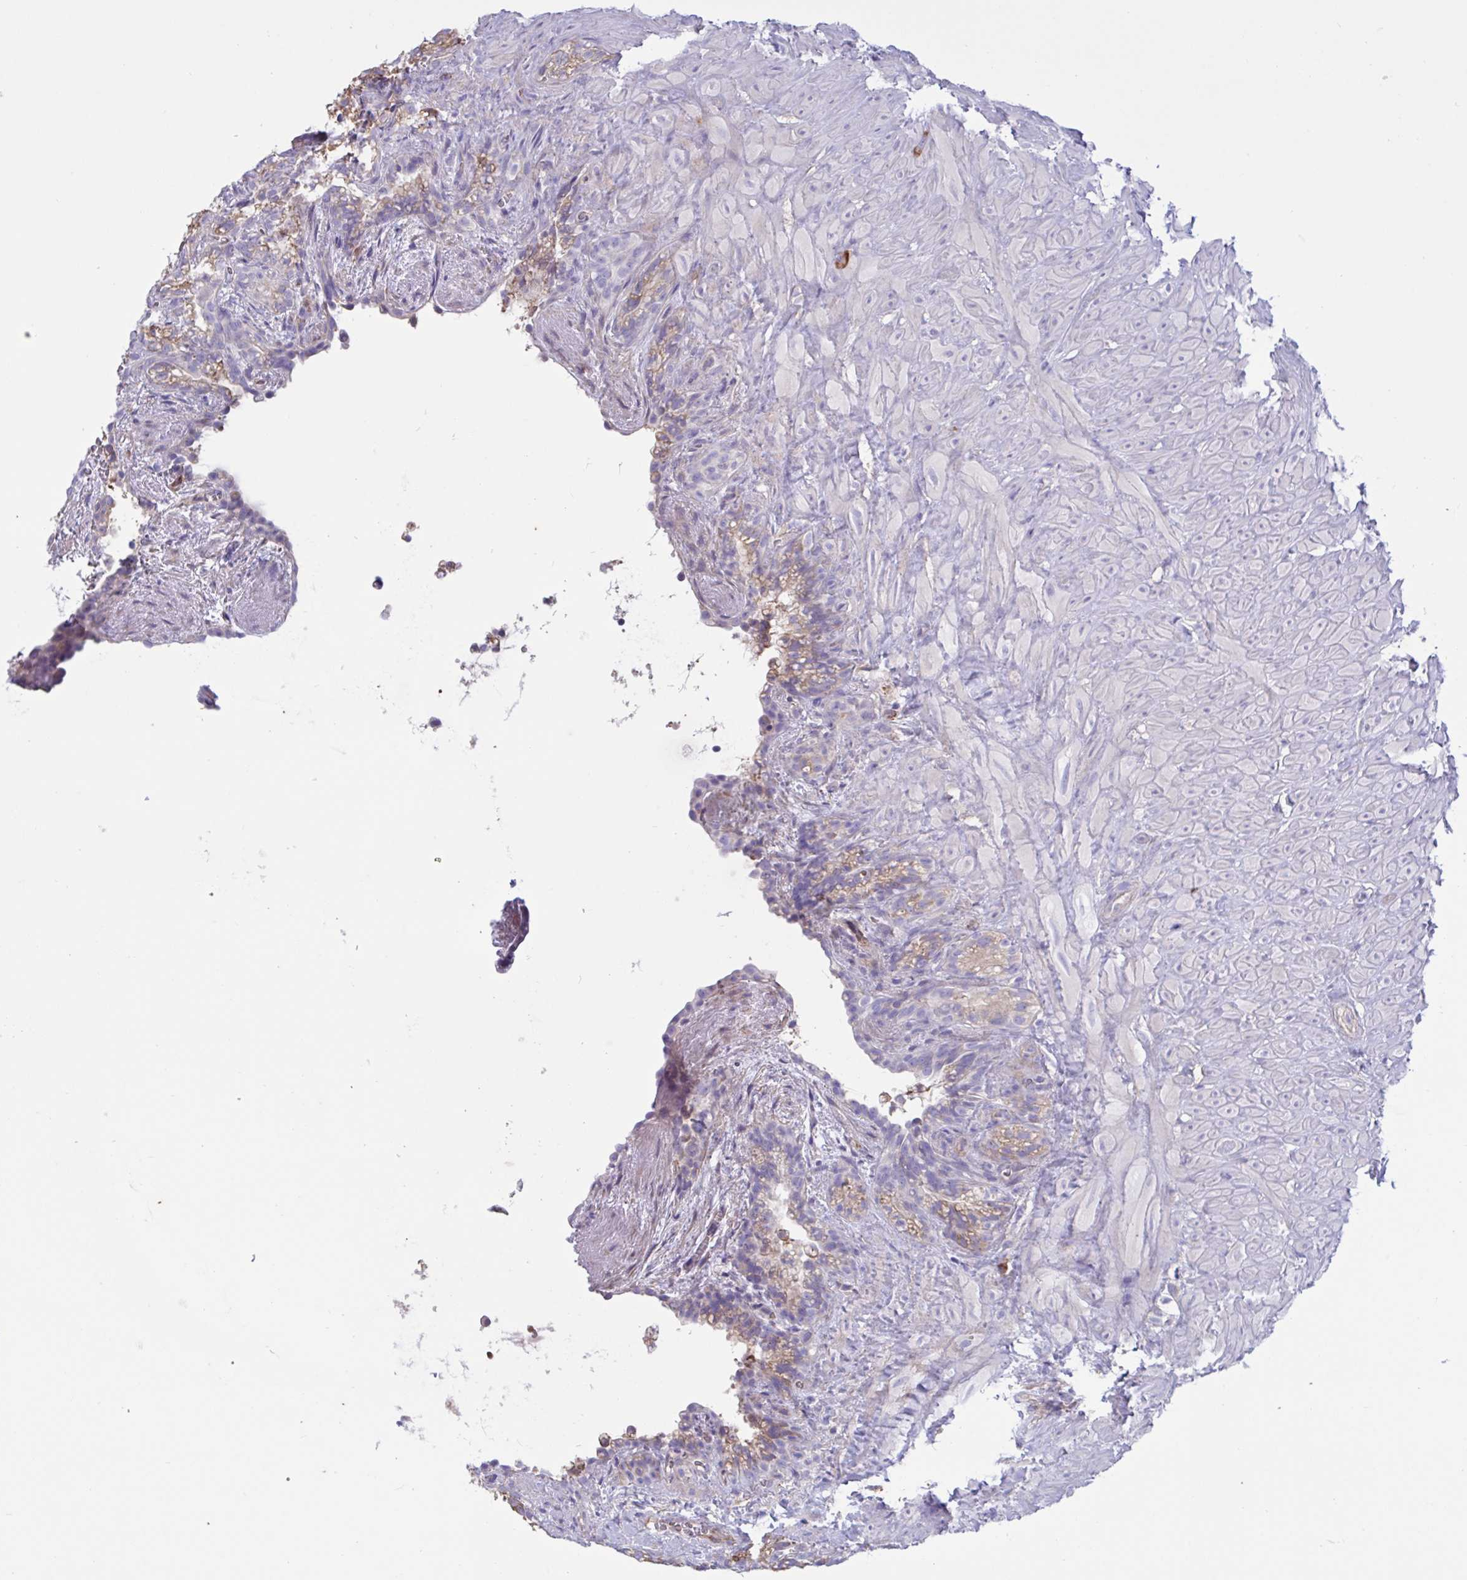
{"staining": {"intensity": "weak", "quantity": "25%-75%", "location": "cytoplasmic/membranous"}, "tissue": "seminal vesicle", "cell_type": "Glandular cells", "image_type": "normal", "snomed": [{"axis": "morphology", "description": "Normal tissue, NOS"}, {"axis": "topography", "description": "Seminal veicle"}], "caption": "DAB (3,3'-diaminobenzidine) immunohistochemical staining of benign human seminal vesicle exhibits weak cytoplasmic/membranous protein staining in about 25%-75% of glandular cells.", "gene": "SLC66A1", "patient": {"sex": "male", "age": 76}}